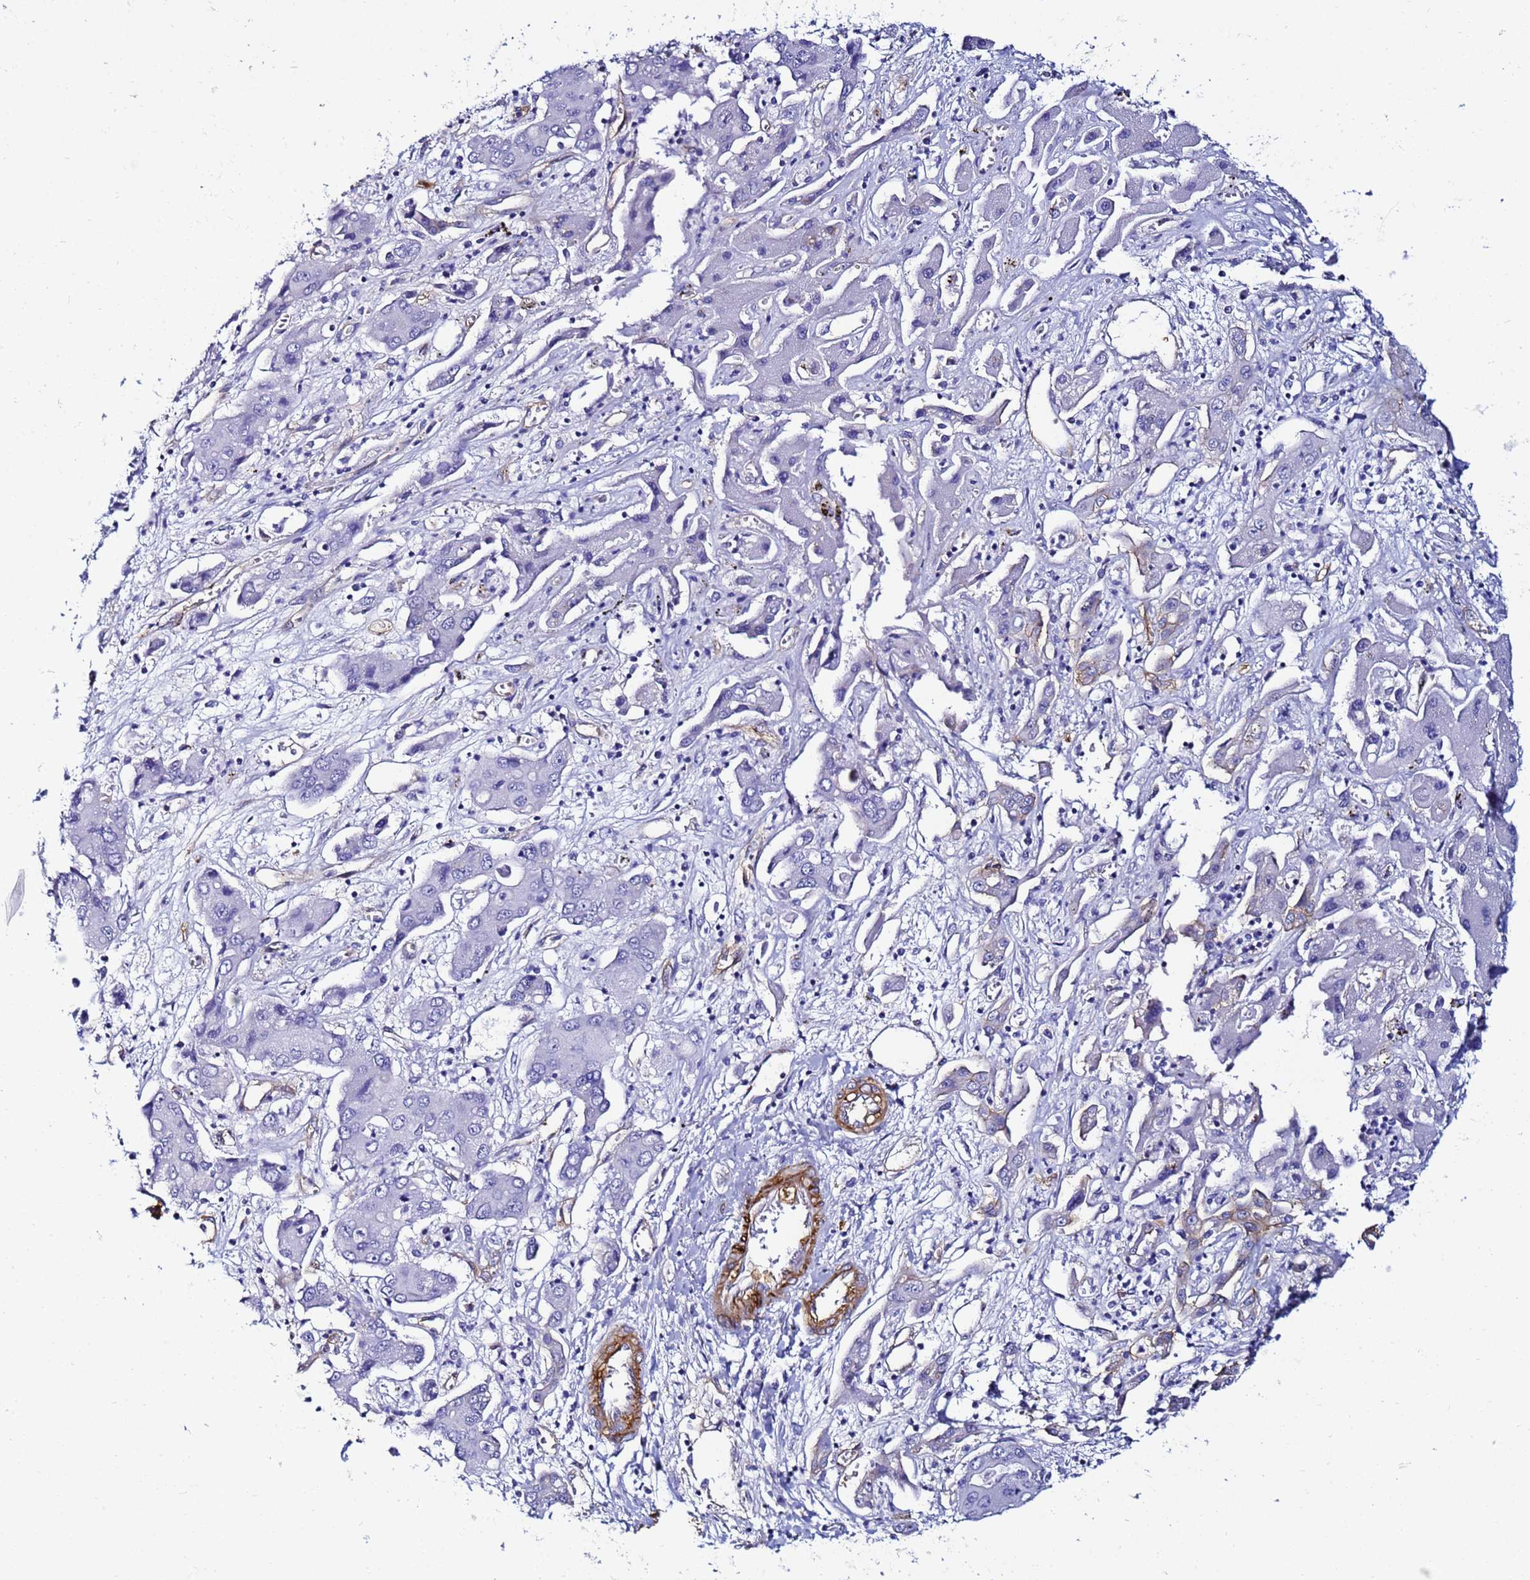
{"staining": {"intensity": "negative", "quantity": "none", "location": "none"}, "tissue": "liver cancer", "cell_type": "Tumor cells", "image_type": "cancer", "snomed": [{"axis": "morphology", "description": "Cholangiocarcinoma"}, {"axis": "topography", "description": "Liver"}], "caption": "Image shows no significant protein expression in tumor cells of liver cancer. Brightfield microscopy of immunohistochemistry (IHC) stained with DAB (3,3'-diaminobenzidine) (brown) and hematoxylin (blue), captured at high magnification.", "gene": "DEFB104A", "patient": {"sex": "male", "age": 67}}